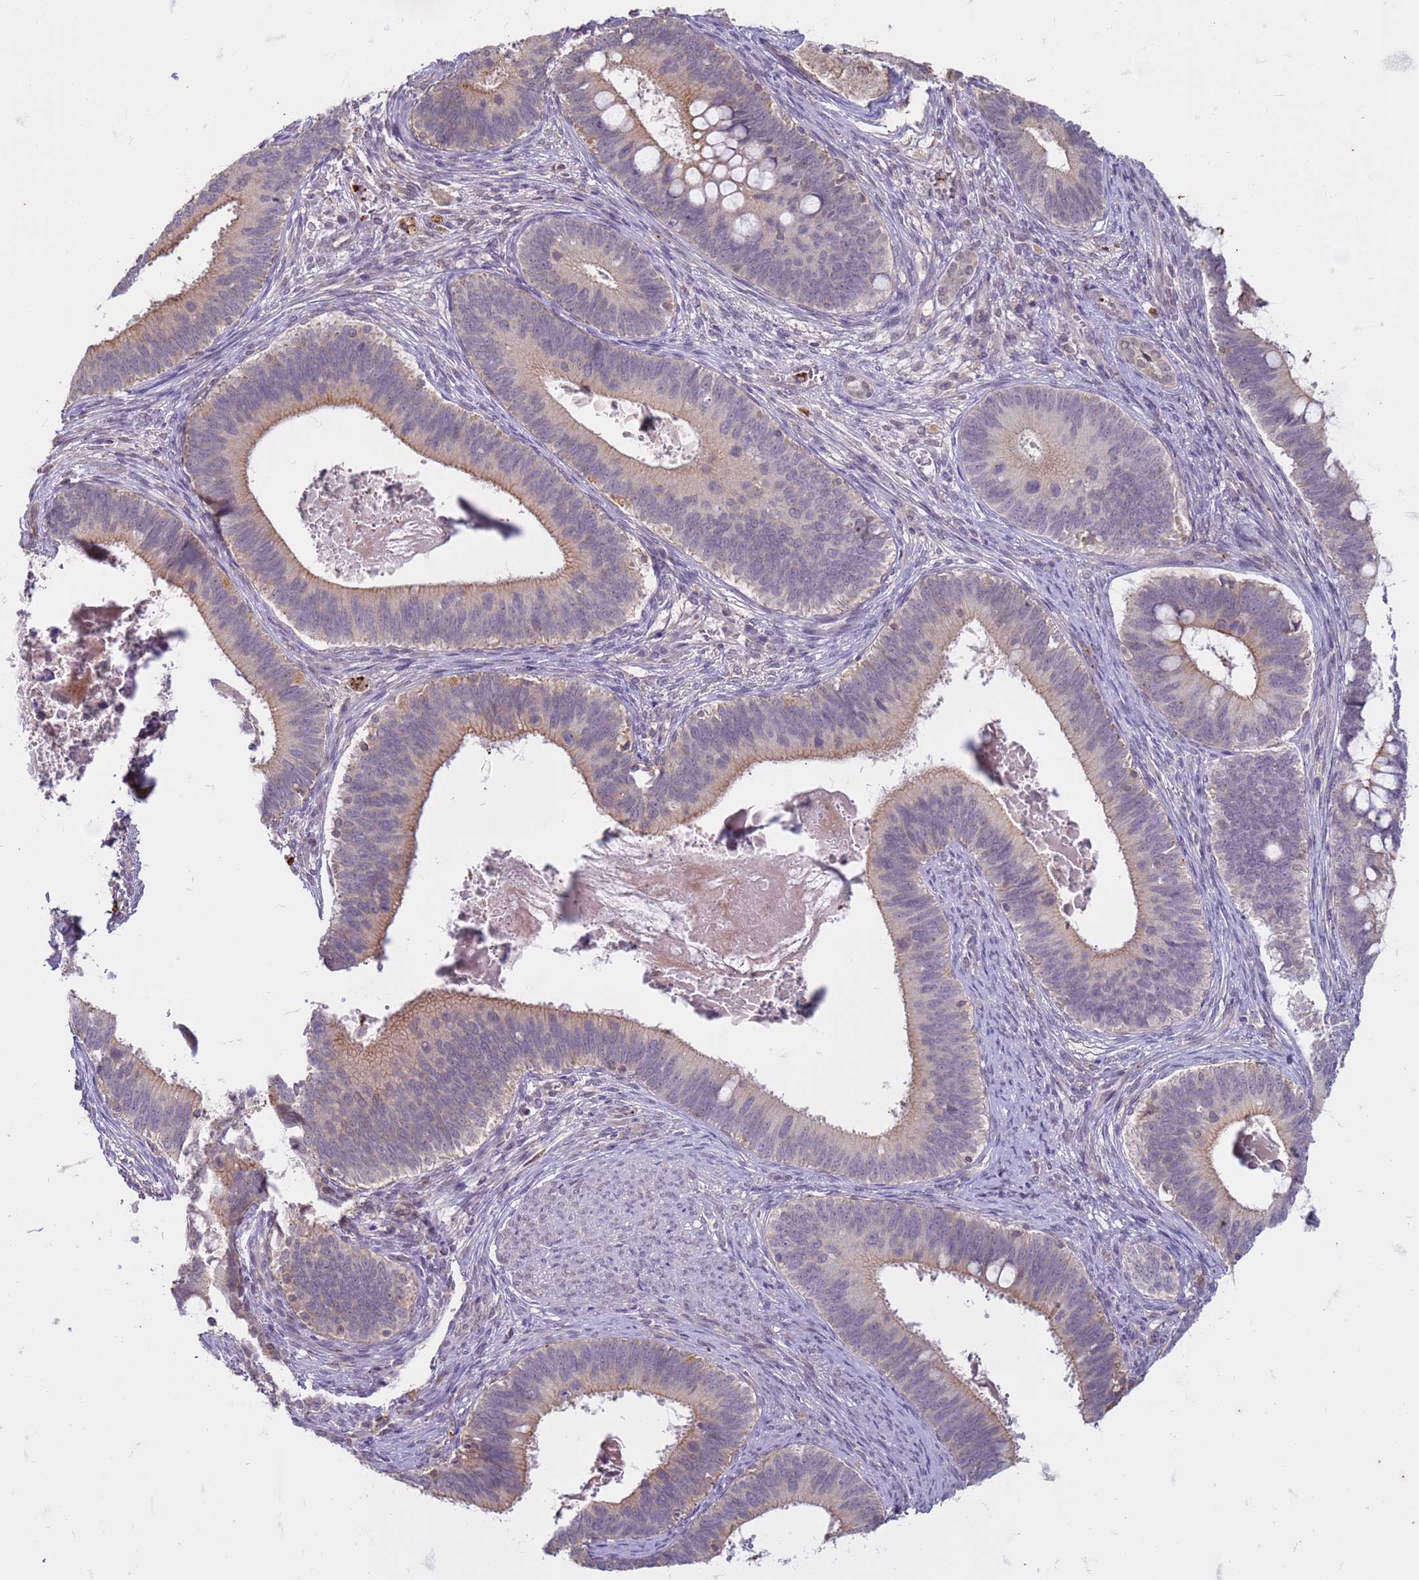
{"staining": {"intensity": "moderate", "quantity": "<25%", "location": "cytoplasmic/membranous"}, "tissue": "cervical cancer", "cell_type": "Tumor cells", "image_type": "cancer", "snomed": [{"axis": "morphology", "description": "Adenocarcinoma, NOS"}, {"axis": "topography", "description": "Cervix"}], "caption": "Tumor cells show moderate cytoplasmic/membranous staining in about <25% of cells in cervical adenocarcinoma.", "gene": "SLC15A3", "patient": {"sex": "female", "age": 42}}